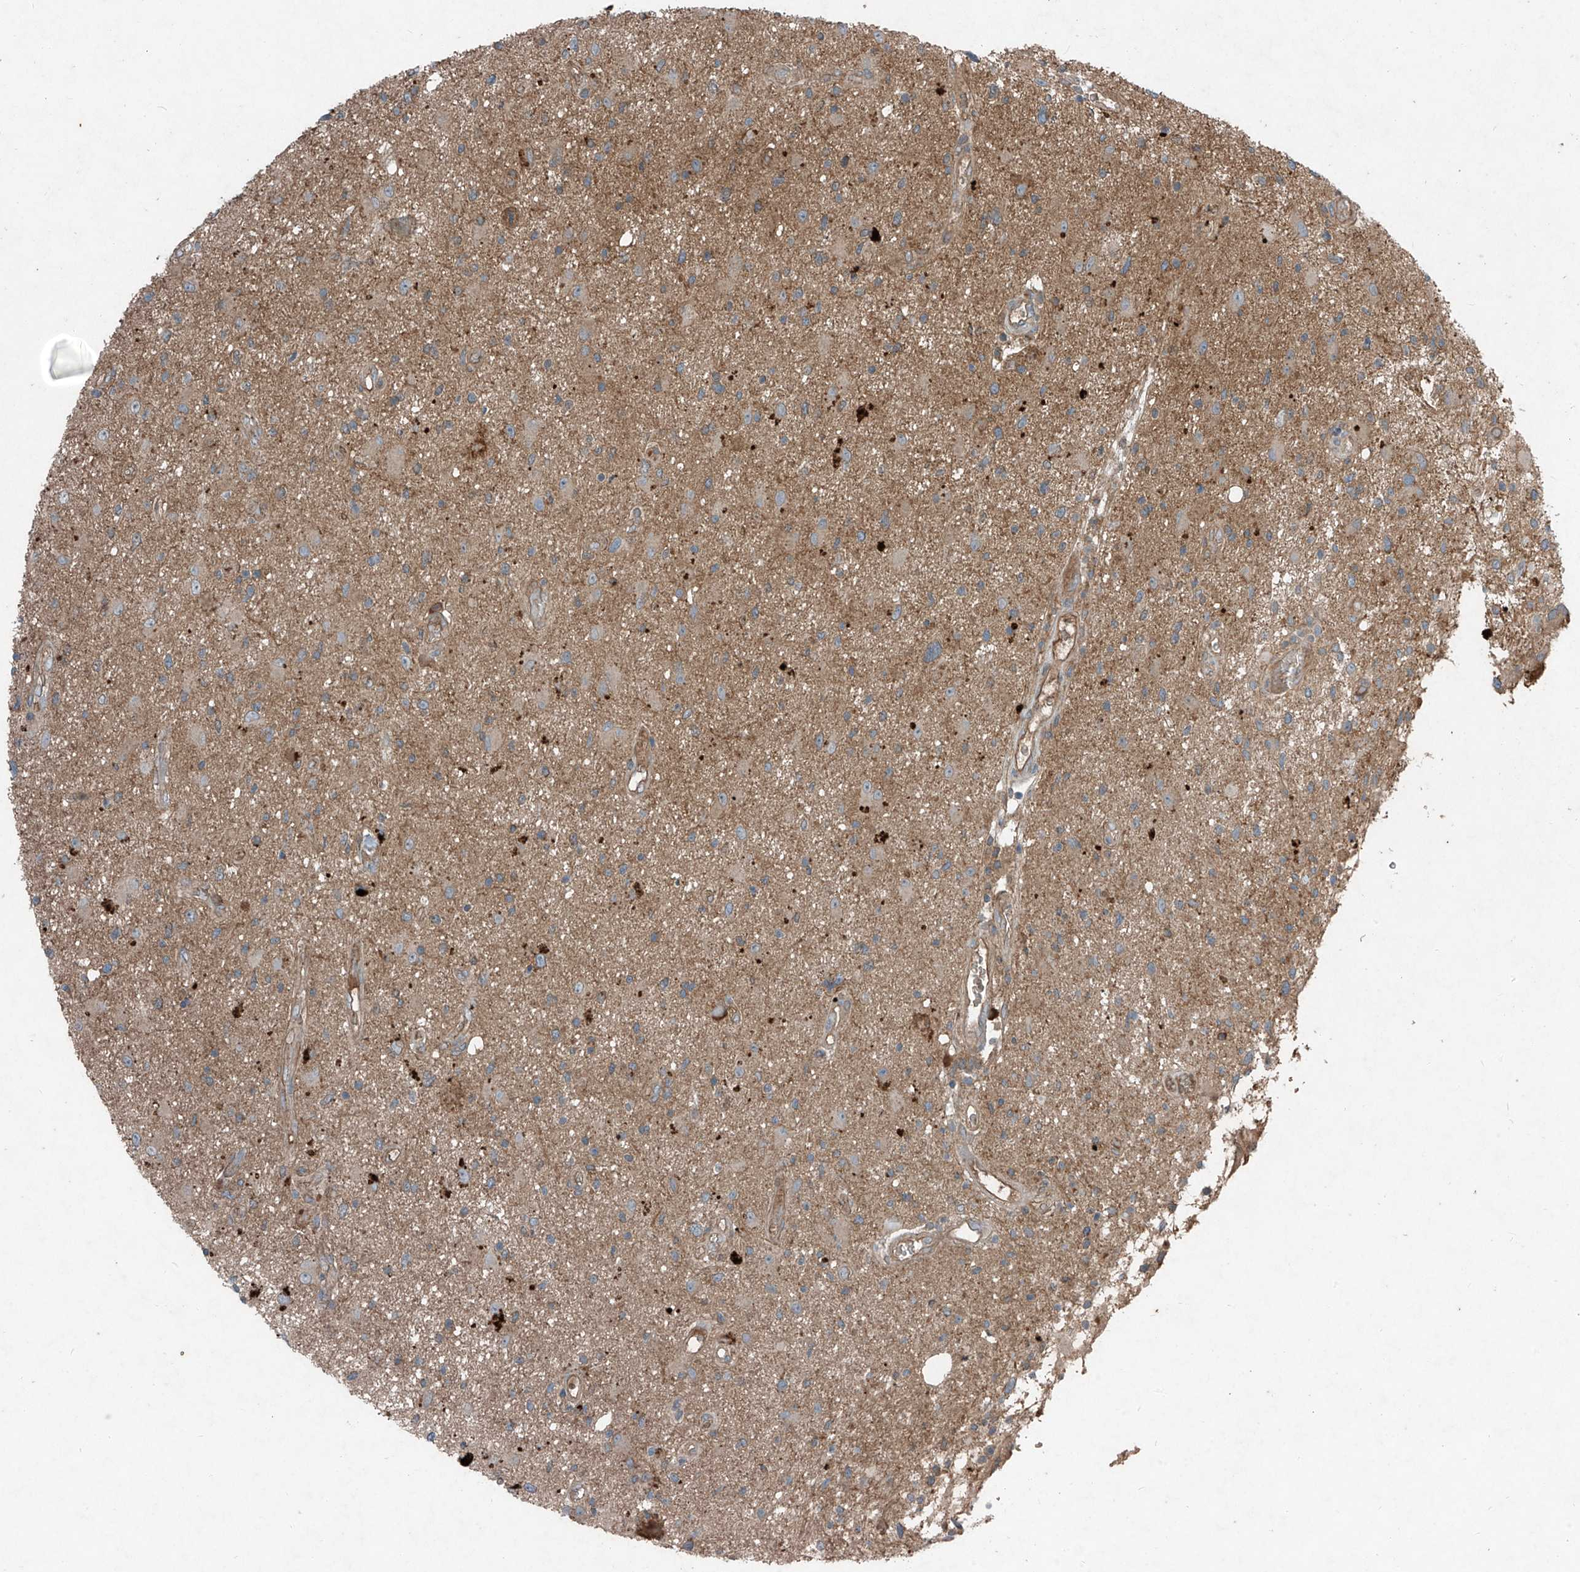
{"staining": {"intensity": "weak", "quantity": "25%-75%", "location": "cytoplasmic/membranous"}, "tissue": "glioma", "cell_type": "Tumor cells", "image_type": "cancer", "snomed": [{"axis": "morphology", "description": "Glioma, malignant, High grade"}, {"axis": "topography", "description": "Brain"}], "caption": "Protein staining reveals weak cytoplasmic/membranous expression in approximately 25%-75% of tumor cells in malignant glioma (high-grade).", "gene": "FOXRED2", "patient": {"sex": "male", "age": 33}}